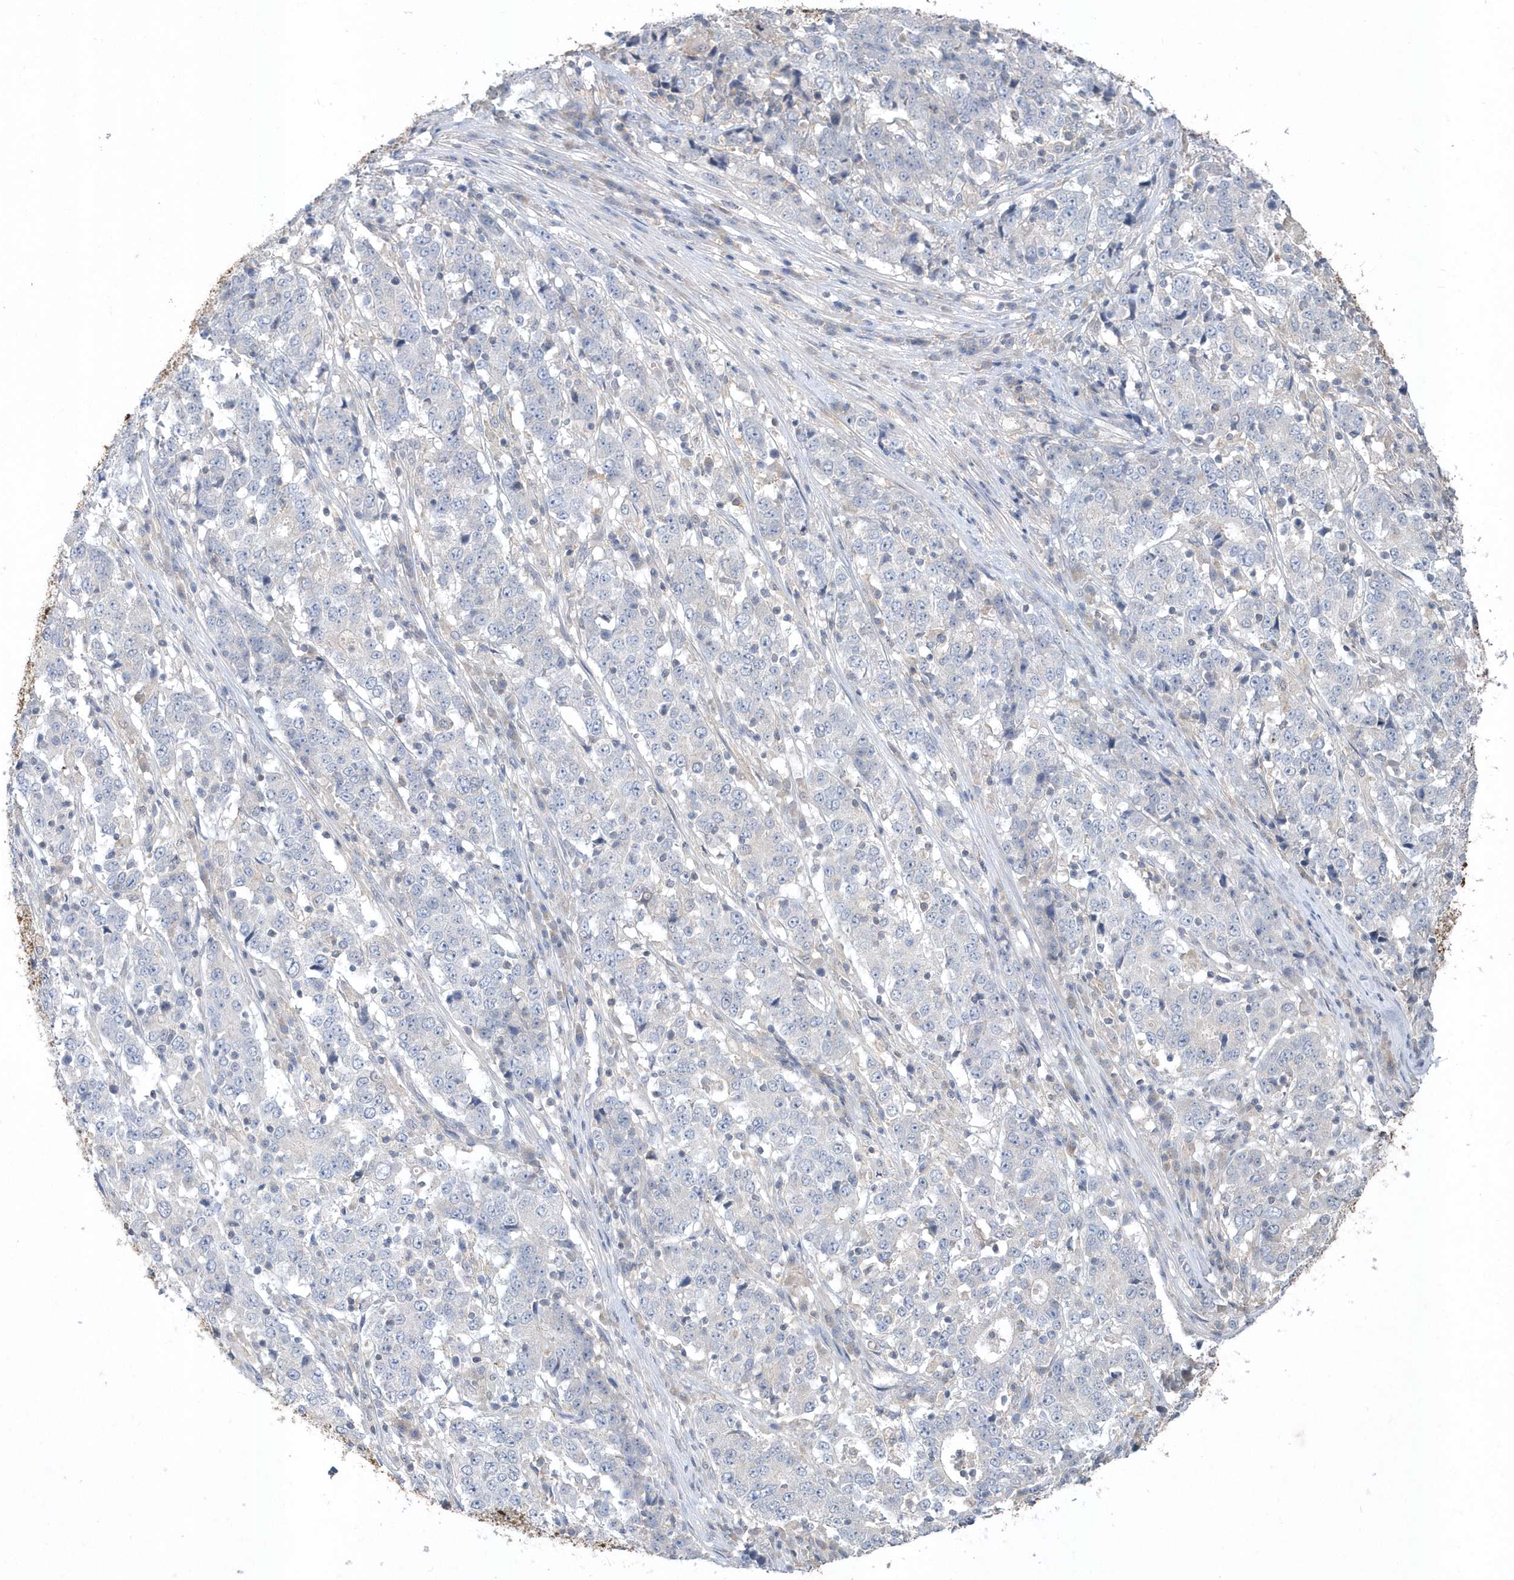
{"staining": {"intensity": "negative", "quantity": "none", "location": "none"}, "tissue": "stomach cancer", "cell_type": "Tumor cells", "image_type": "cancer", "snomed": [{"axis": "morphology", "description": "Adenocarcinoma, NOS"}, {"axis": "topography", "description": "Stomach"}], "caption": "A photomicrograph of human stomach cancer (adenocarcinoma) is negative for staining in tumor cells. (Brightfield microscopy of DAB immunohistochemistry (IHC) at high magnification).", "gene": "AKR7A2", "patient": {"sex": "male", "age": 59}}